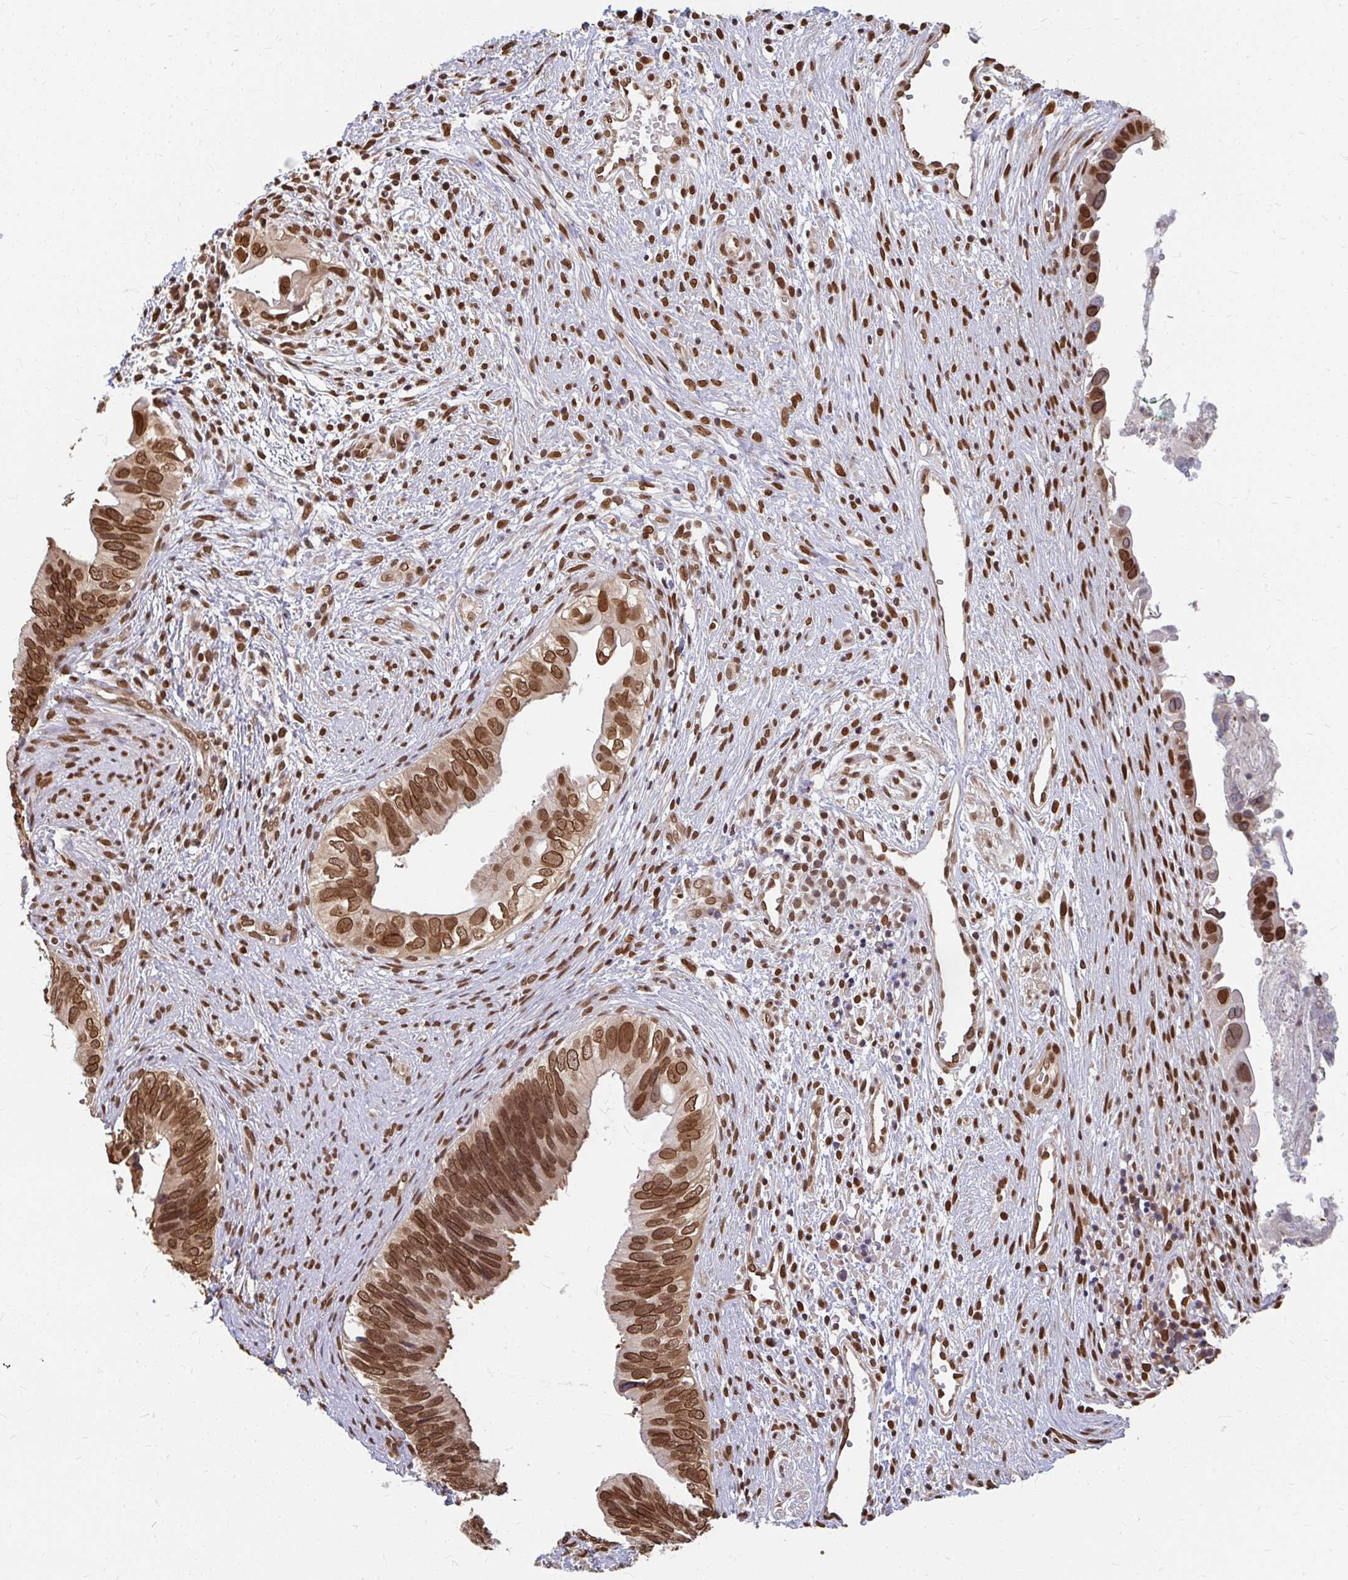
{"staining": {"intensity": "moderate", "quantity": ">75%", "location": "cytoplasmic/membranous,nuclear"}, "tissue": "cervical cancer", "cell_type": "Tumor cells", "image_type": "cancer", "snomed": [{"axis": "morphology", "description": "Adenocarcinoma, NOS"}, {"axis": "topography", "description": "Cervix"}], "caption": "Cervical cancer tissue displays moderate cytoplasmic/membranous and nuclear staining in about >75% of tumor cells, visualized by immunohistochemistry.", "gene": "XPO1", "patient": {"sex": "female", "age": 42}}